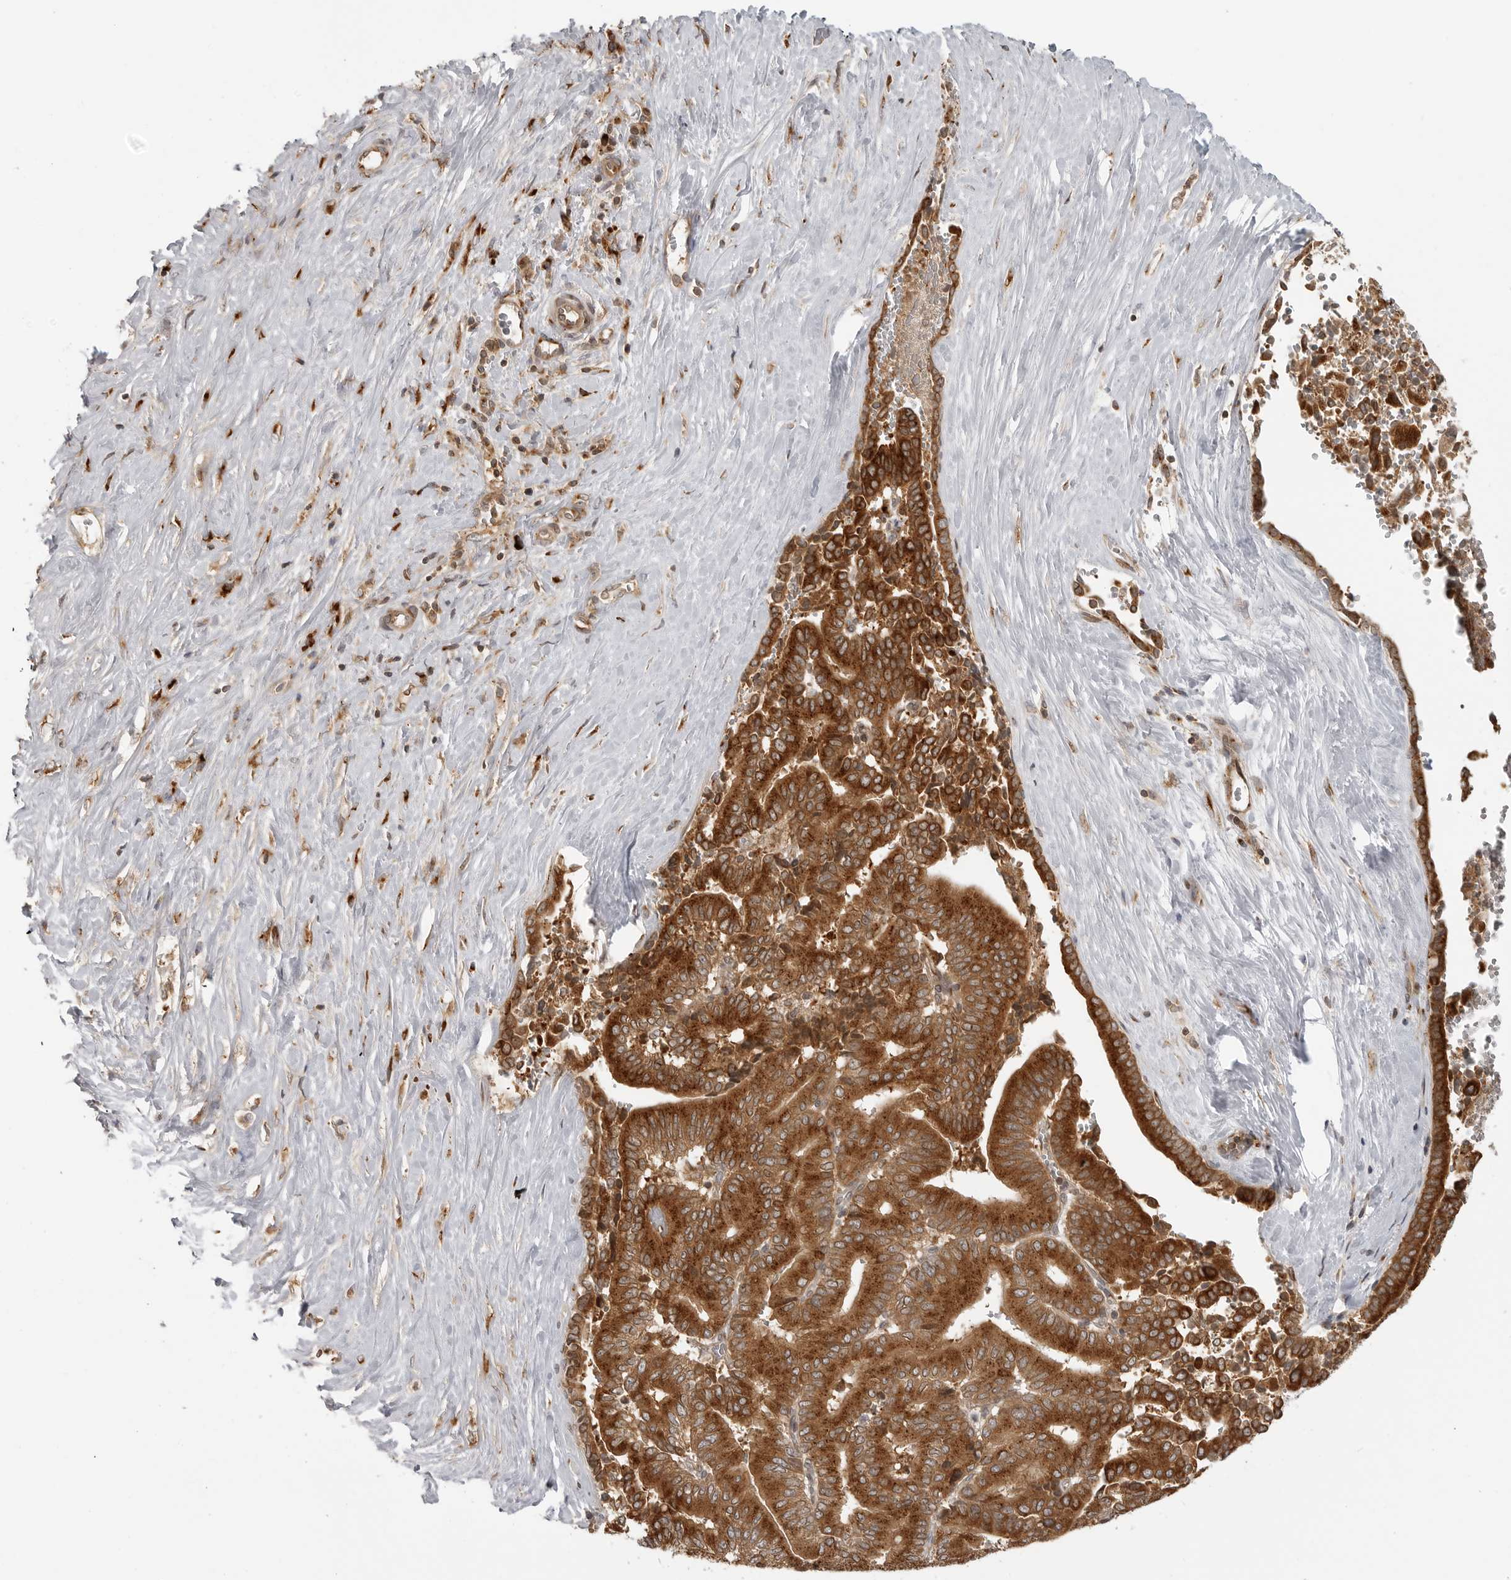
{"staining": {"intensity": "strong", "quantity": ">75%", "location": "cytoplasmic/membranous"}, "tissue": "liver cancer", "cell_type": "Tumor cells", "image_type": "cancer", "snomed": [{"axis": "morphology", "description": "Cholangiocarcinoma"}, {"axis": "topography", "description": "Liver"}], "caption": "IHC (DAB) staining of liver cancer demonstrates strong cytoplasmic/membranous protein positivity in about >75% of tumor cells. (Stains: DAB (3,3'-diaminobenzidine) in brown, nuclei in blue, Microscopy: brightfield microscopy at high magnification).", "gene": "COPA", "patient": {"sex": "female", "age": 75}}